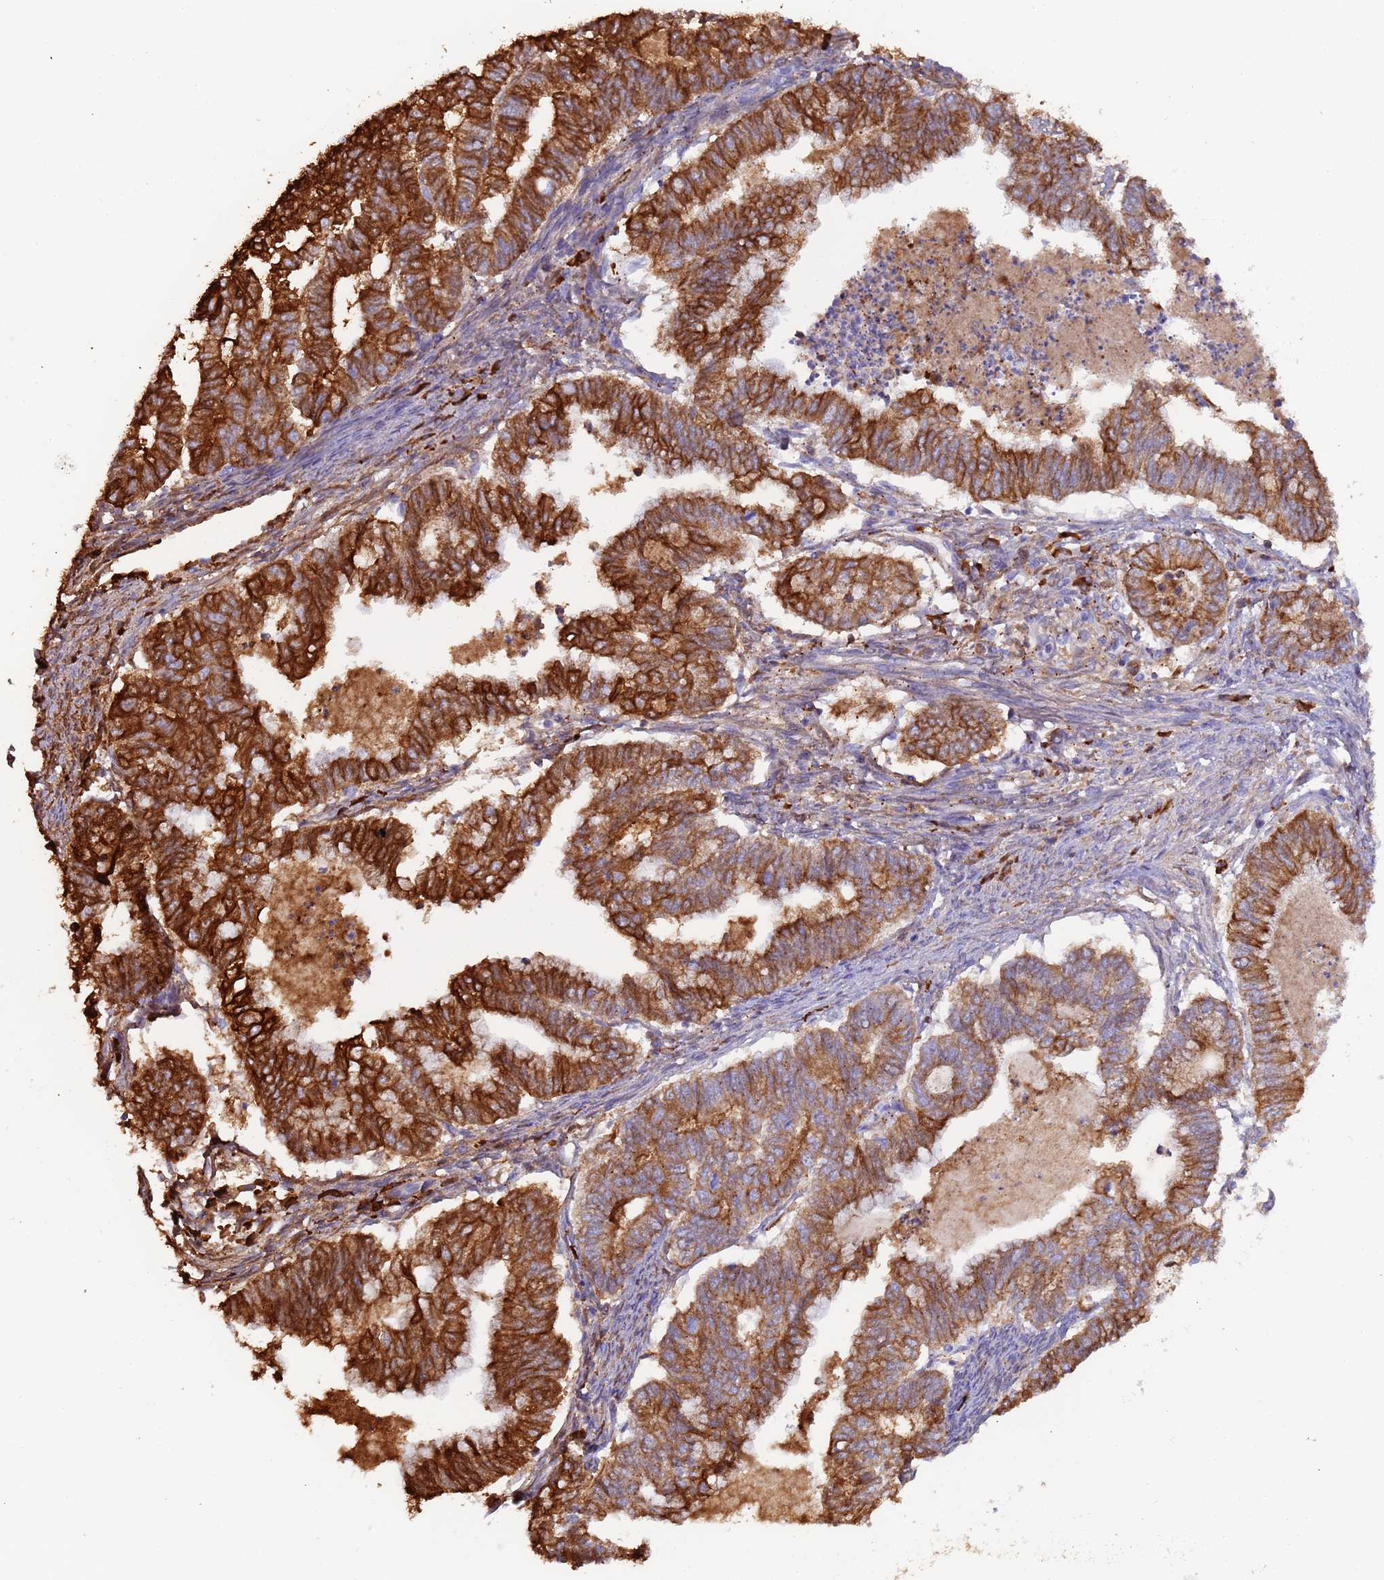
{"staining": {"intensity": "strong", "quantity": ">75%", "location": "cytoplasmic/membranous"}, "tissue": "endometrial cancer", "cell_type": "Tumor cells", "image_type": "cancer", "snomed": [{"axis": "morphology", "description": "Adenocarcinoma, NOS"}, {"axis": "topography", "description": "Endometrium"}], "caption": "The image exhibits immunohistochemical staining of endometrial adenocarcinoma. There is strong cytoplasmic/membranous staining is present in about >75% of tumor cells.", "gene": "CYSLTR2", "patient": {"sex": "female", "age": 79}}